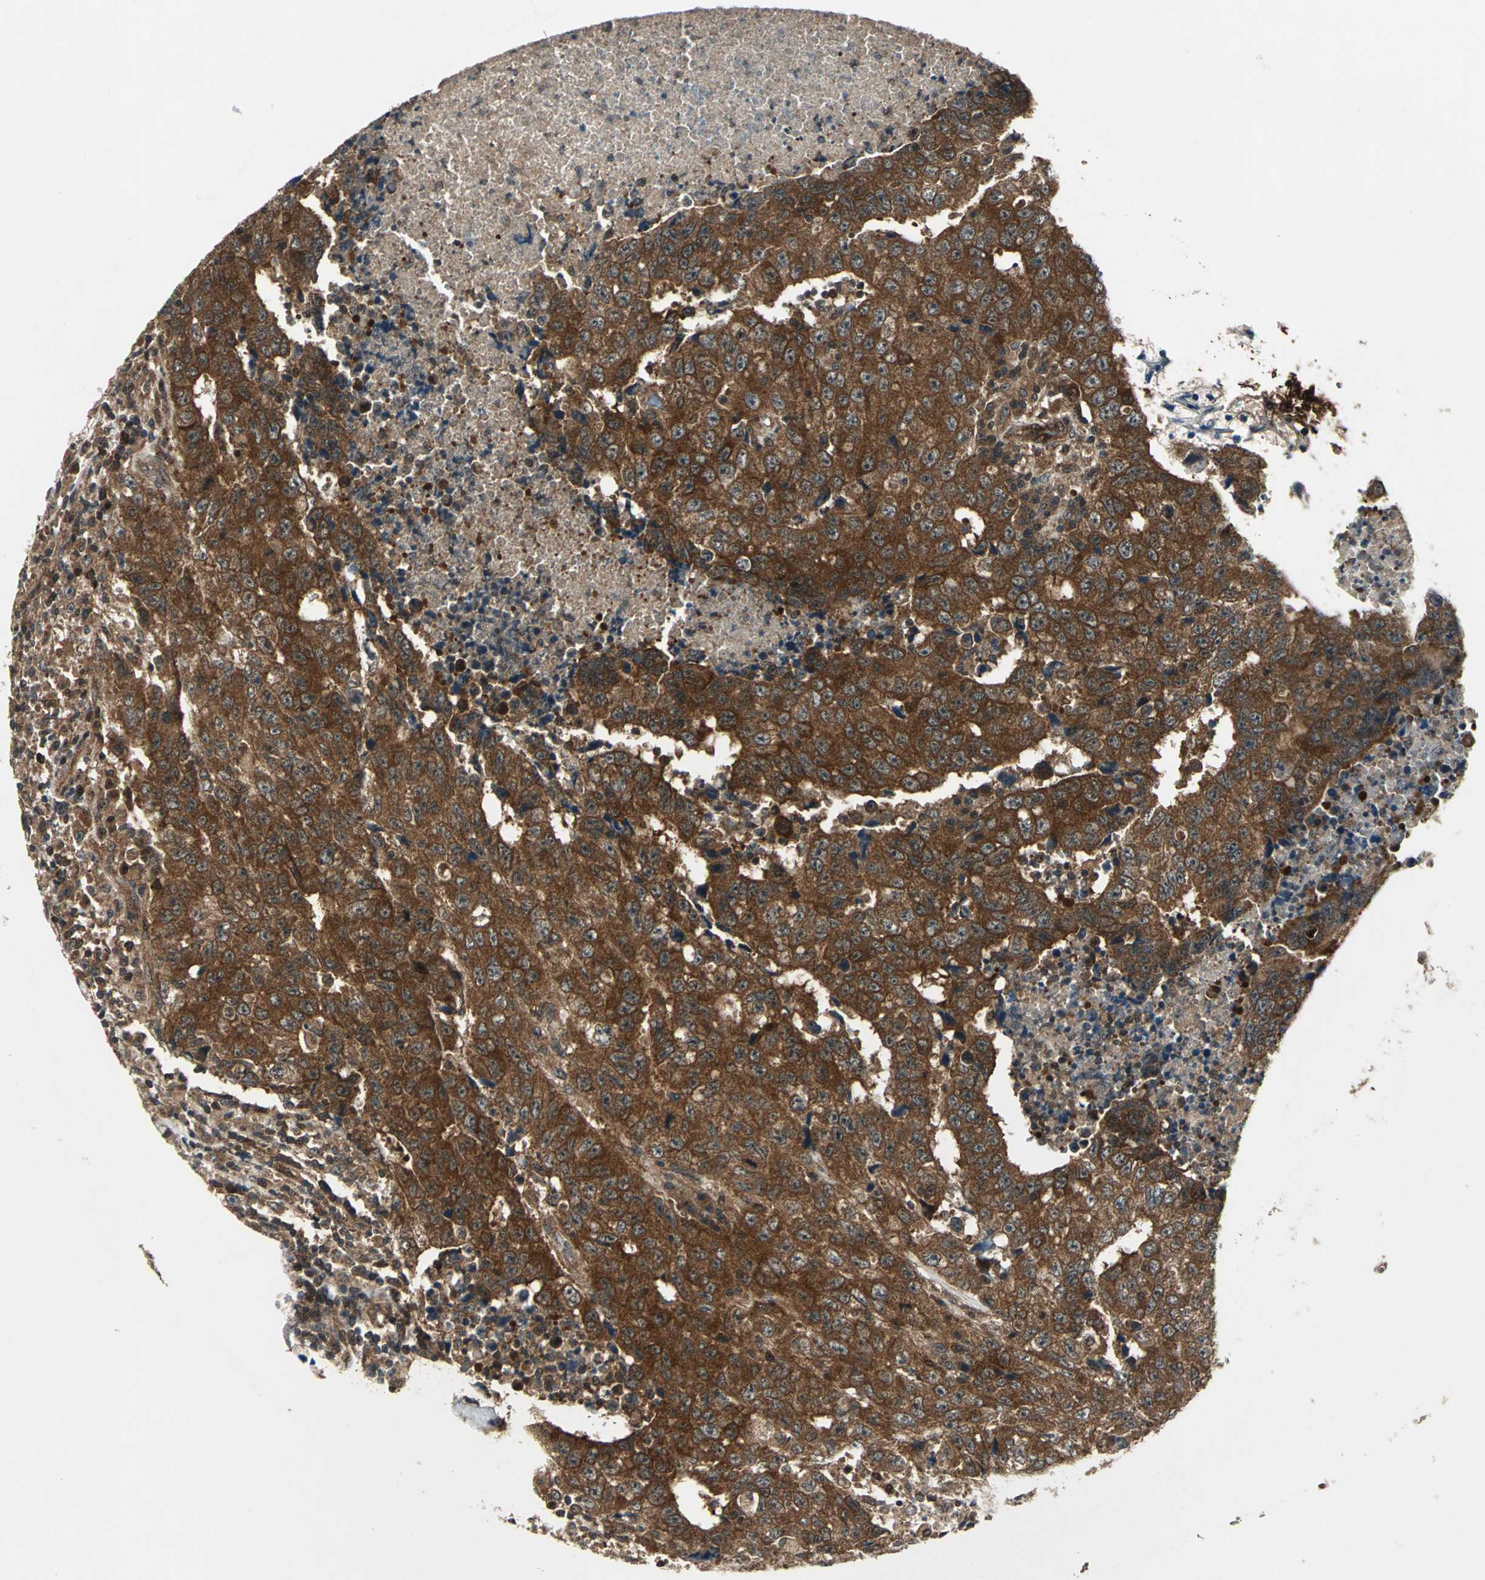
{"staining": {"intensity": "strong", "quantity": ">75%", "location": "cytoplasmic/membranous"}, "tissue": "testis cancer", "cell_type": "Tumor cells", "image_type": "cancer", "snomed": [{"axis": "morphology", "description": "Necrosis, NOS"}, {"axis": "morphology", "description": "Carcinoma, Embryonal, NOS"}, {"axis": "topography", "description": "Testis"}], "caption": "The image displays staining of embryonal carcinoma (testis), revealing strong cytoplasmic/membranous protein staining (brown color) within tumor cells.", "gene": "AHSA1", "patient": {"sex": "male", "age": 19}}